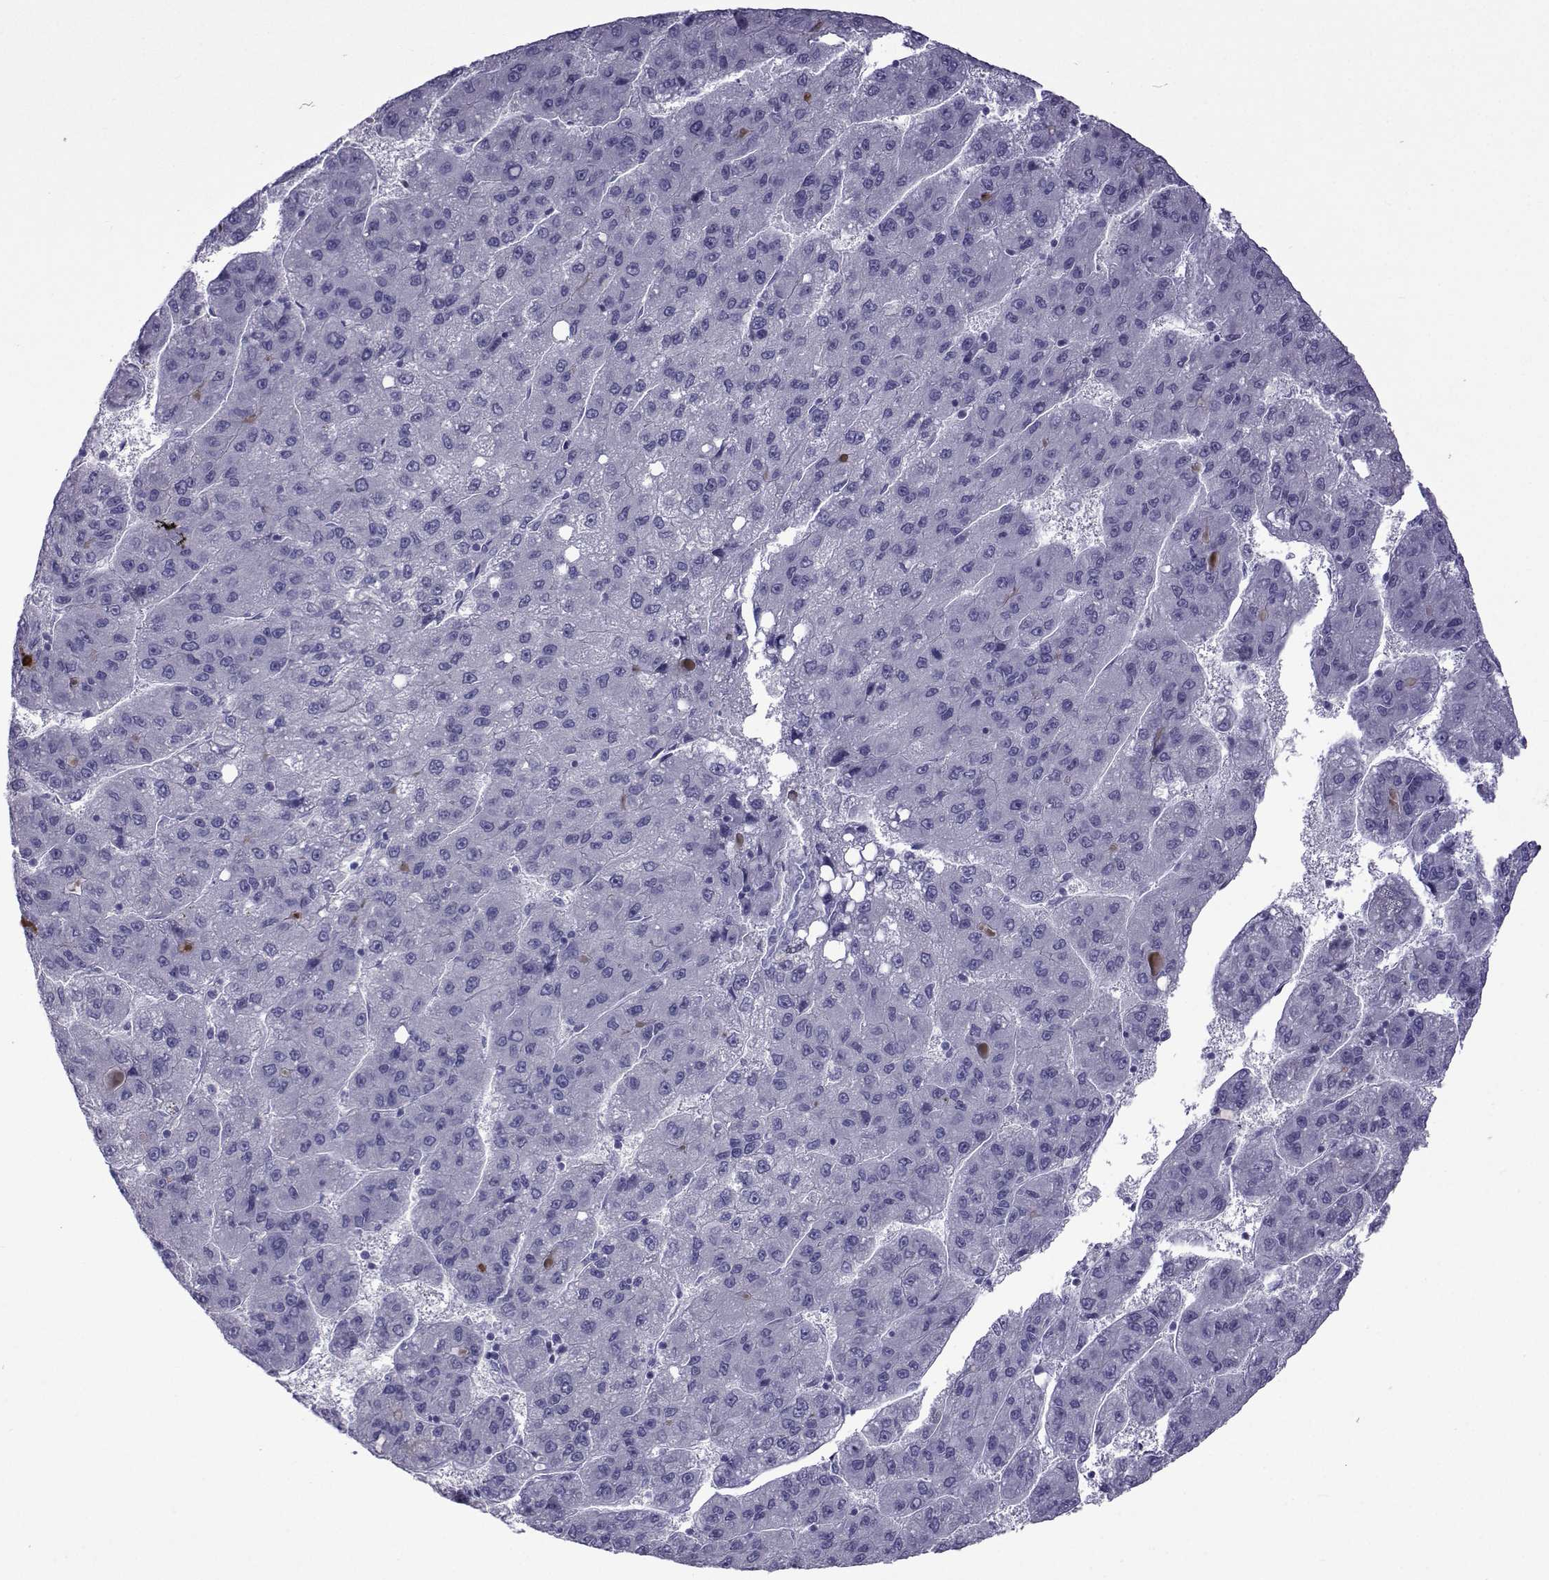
{"staining": {"intensity": "negative", "quantity": "none", "location": "none"}, "tissue": "liver cancer", "cell_type": "Tumor cells", "image_type": "cancer", "snomed": [{"axis": "morphology", "description": "Carcinoma, Hepatocellular, NOS"}, {"axis": "topography", "description": "Liver"}], "caption": "The histopathology image reveals no staining of tumor cells in hepatocellular carcinoma (liver).", "gene": "COL22A1", "patient": {"sex": "female", "age": 82}}